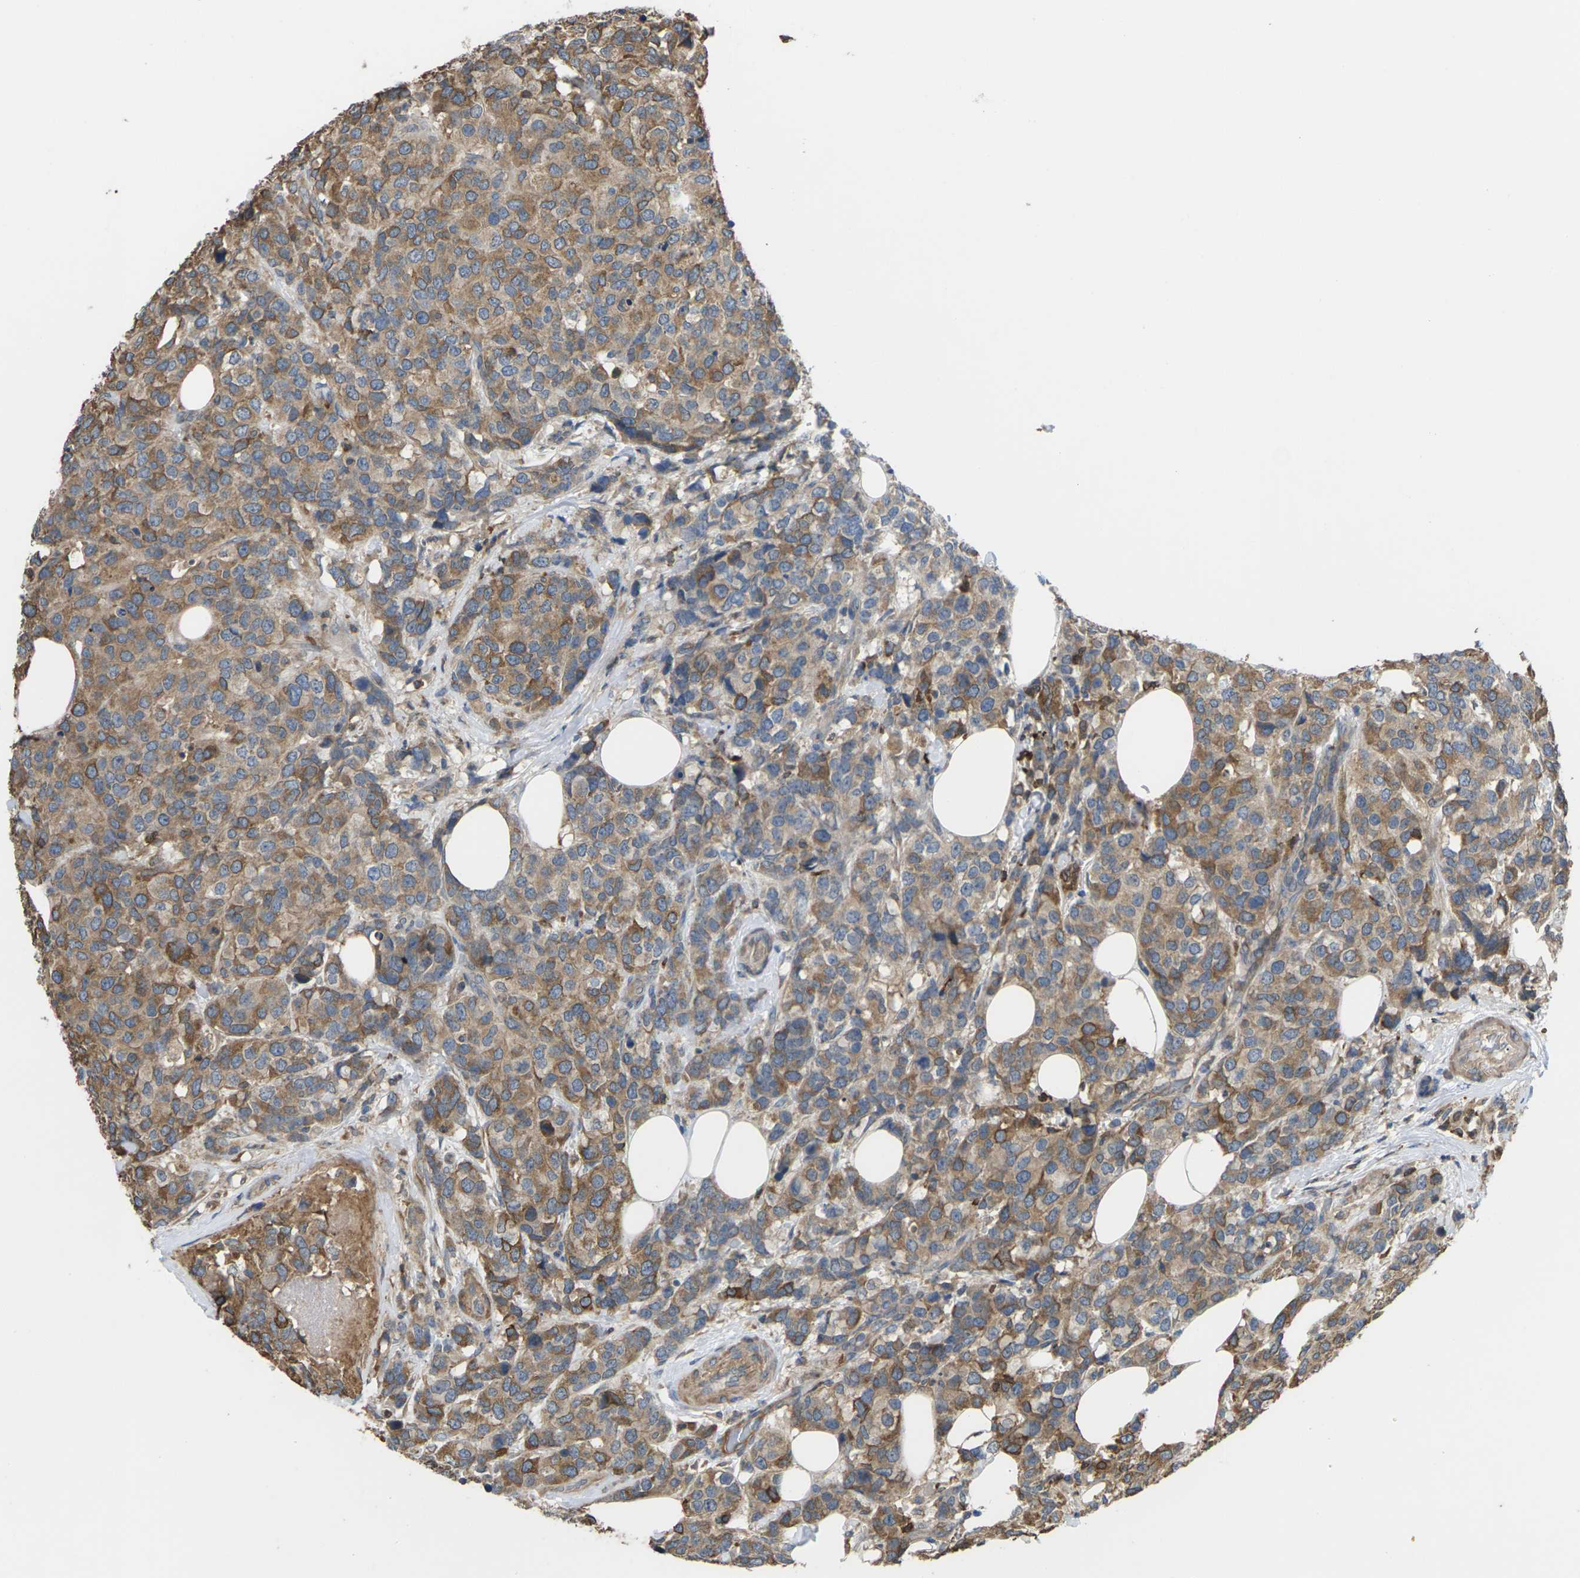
{"staining": {"intensity": "weak", "quantity": ">75%", "location": "cytoplasmic/membranous"}, "tissue": "breast cancer", "cell_type": "Tumor cells", "image_type": "cancer", "snomed": [{"axis": "morphology", "description": "Lobular carcinoma"}, {"axis": "topography", "description": "Breast"}], "caption": "This is an image of immunohistochemistry staining of lobular carcinoma (breast), which shows weak staining in the cytoplasmic/membranous of tumor cells.", "gene": "TIAM1", "patient": {"sex": "female", "age": 59}}